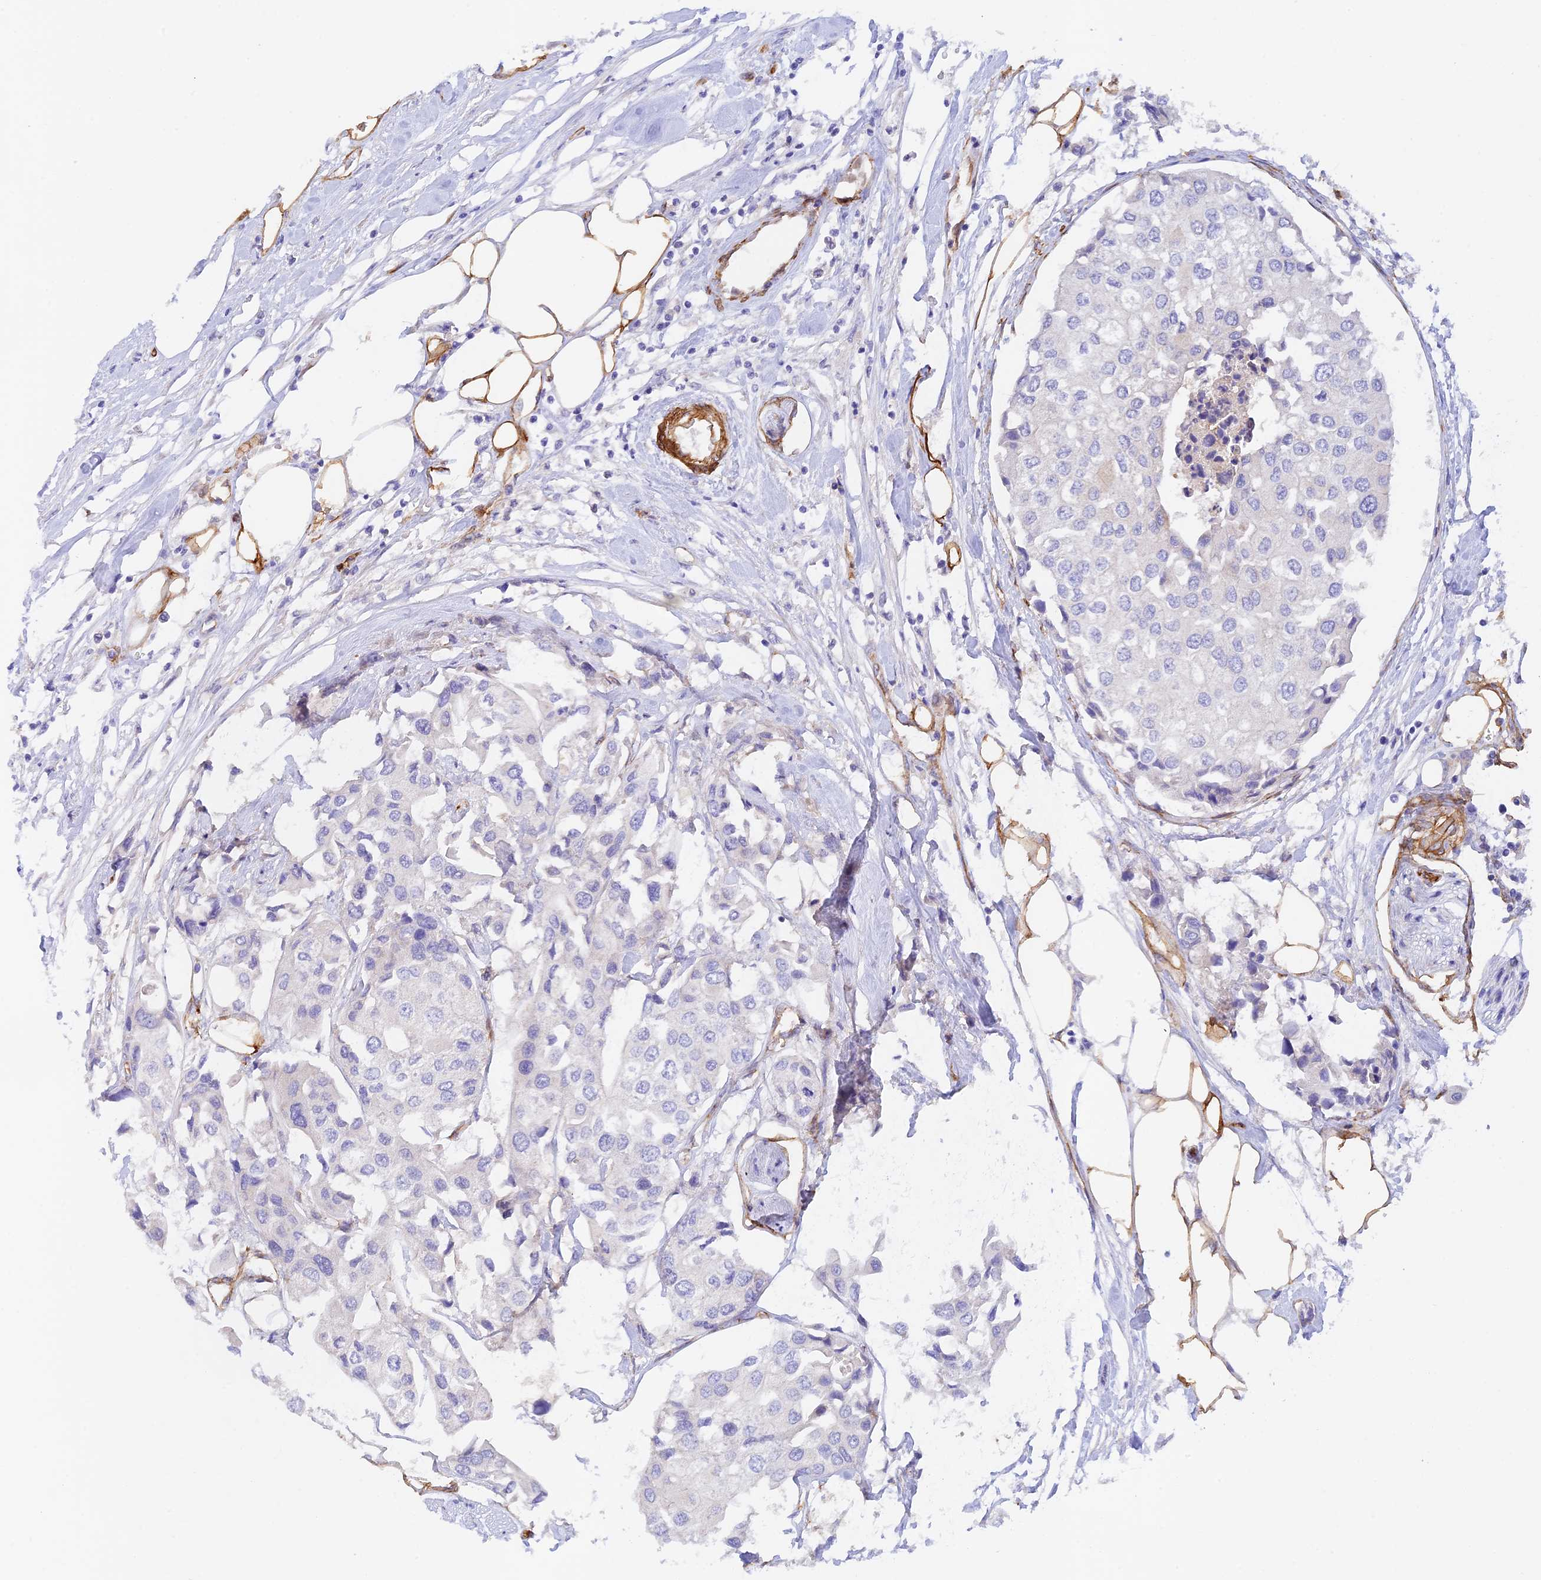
{"staining": {"intensity": "negative", "quantity": "none", "location": "none"}, "tissue": "urothelial cancer", "cell_type": "Tumor cells", "image_type": "cancer", "snomed": [{"axis": "morphology", "description": "Urothelial carcinoma, High grade"}, {"axis": "topography", "description": "Urinary bladder"}], "caption": "Immunohistochemistry of urothelial carcinoma (high-grade) displays no positivity in tumor cells.", "gene": "MYO9A", "patient": {"sex": "male", "age": 64}}